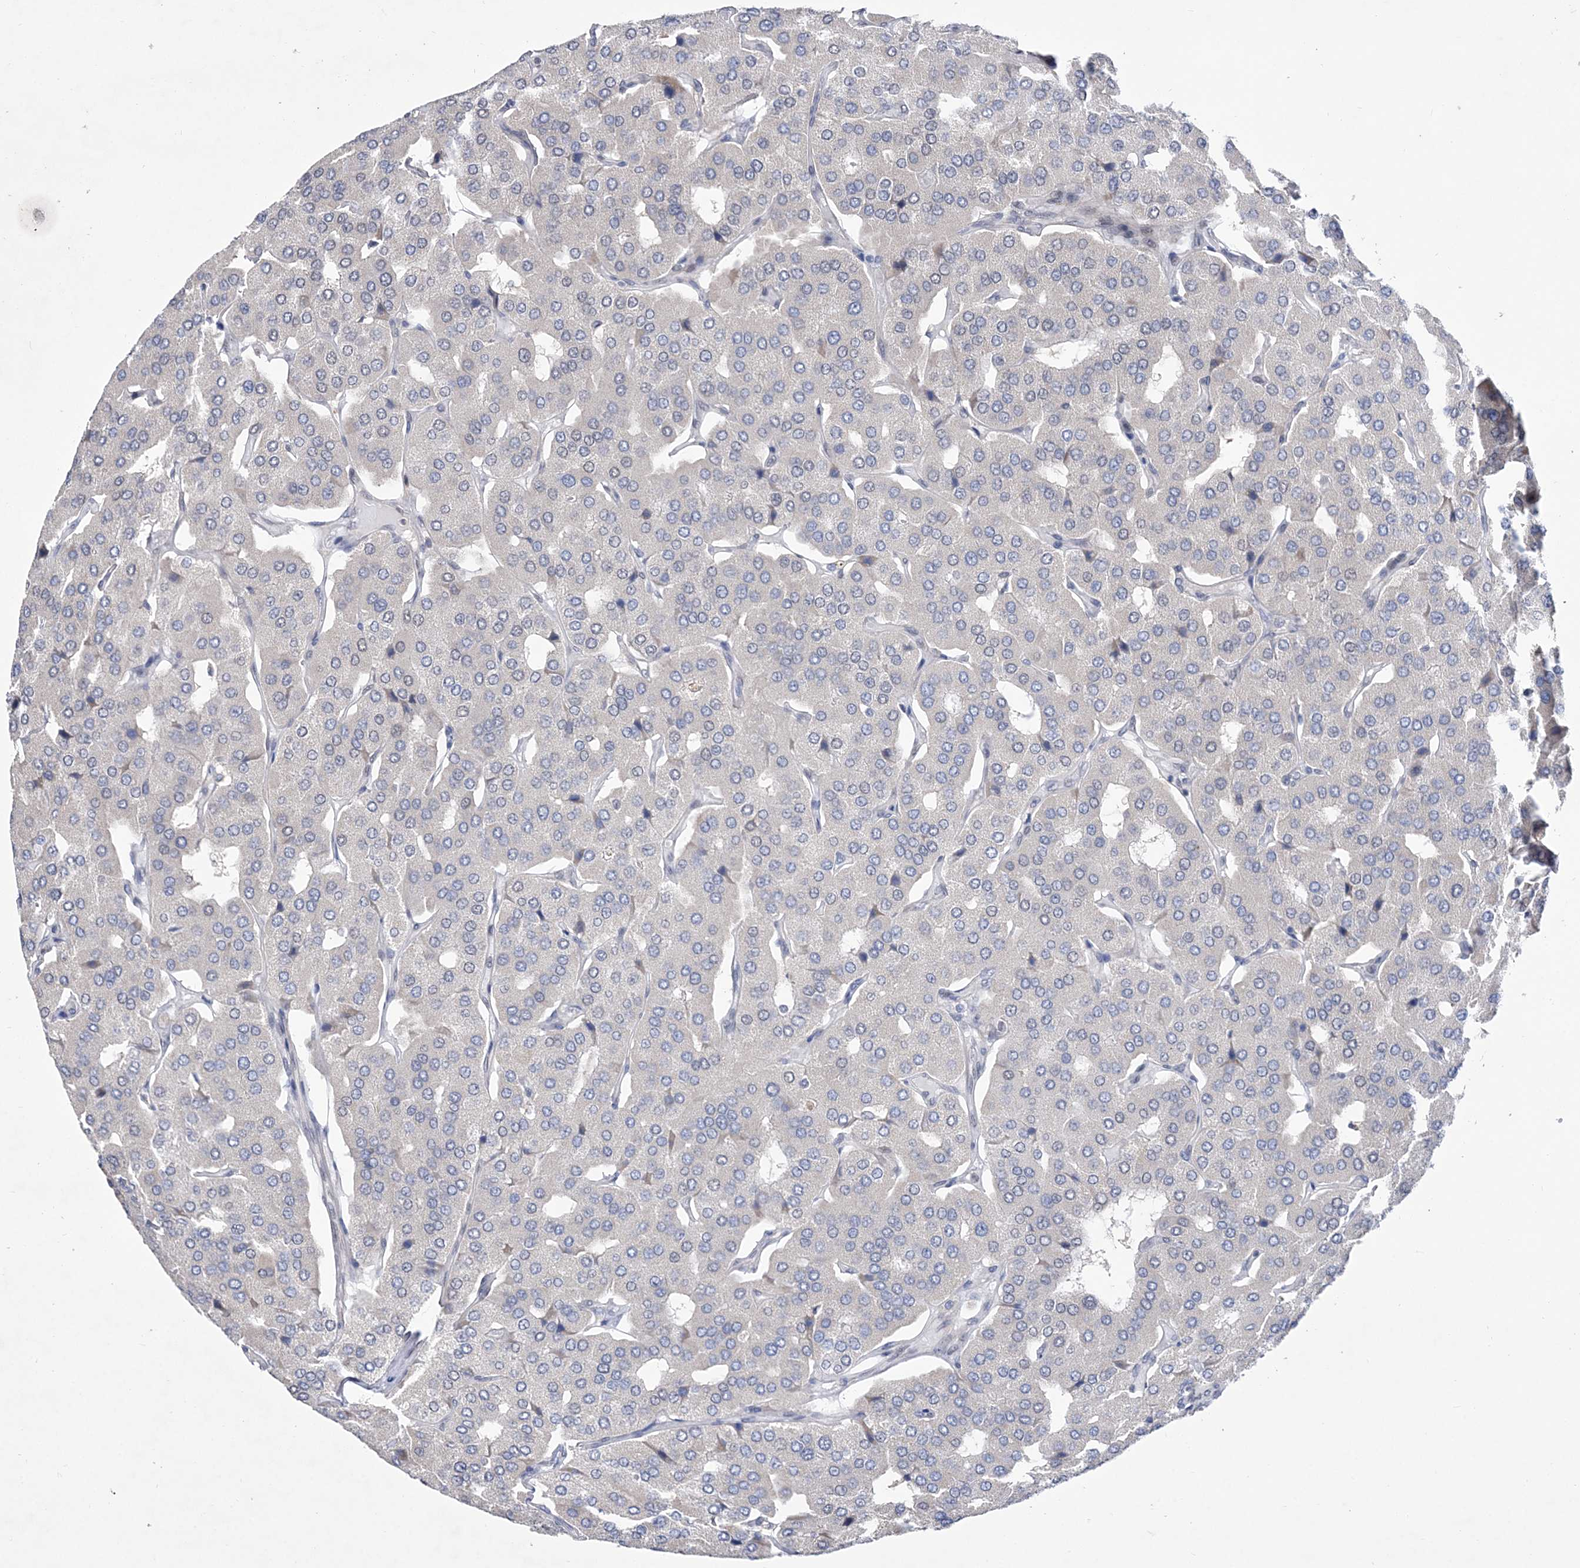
{"staining": {"intensity": "negative", "quantity": "none", "location": "none"}, "tissue": "parathyroid gland", "cell_type": "Glandular cells", "image_type": "normal", "snomed": [{"axis": "morphology", "description": "Normal tissue, NOS"}, {"axis": "morphology", "description": "Adenoma, NOS"}, {"axis": "topography", "description": "Parathyroid gland"}], "caption": "Glandular cells are negative for brown protein staining in benign parathyroid gland. (DAB immunohistochemistry (IHC), high magnification).", "gene": "BOD1L1", "patient": {"sex": "female", "age": 86}}